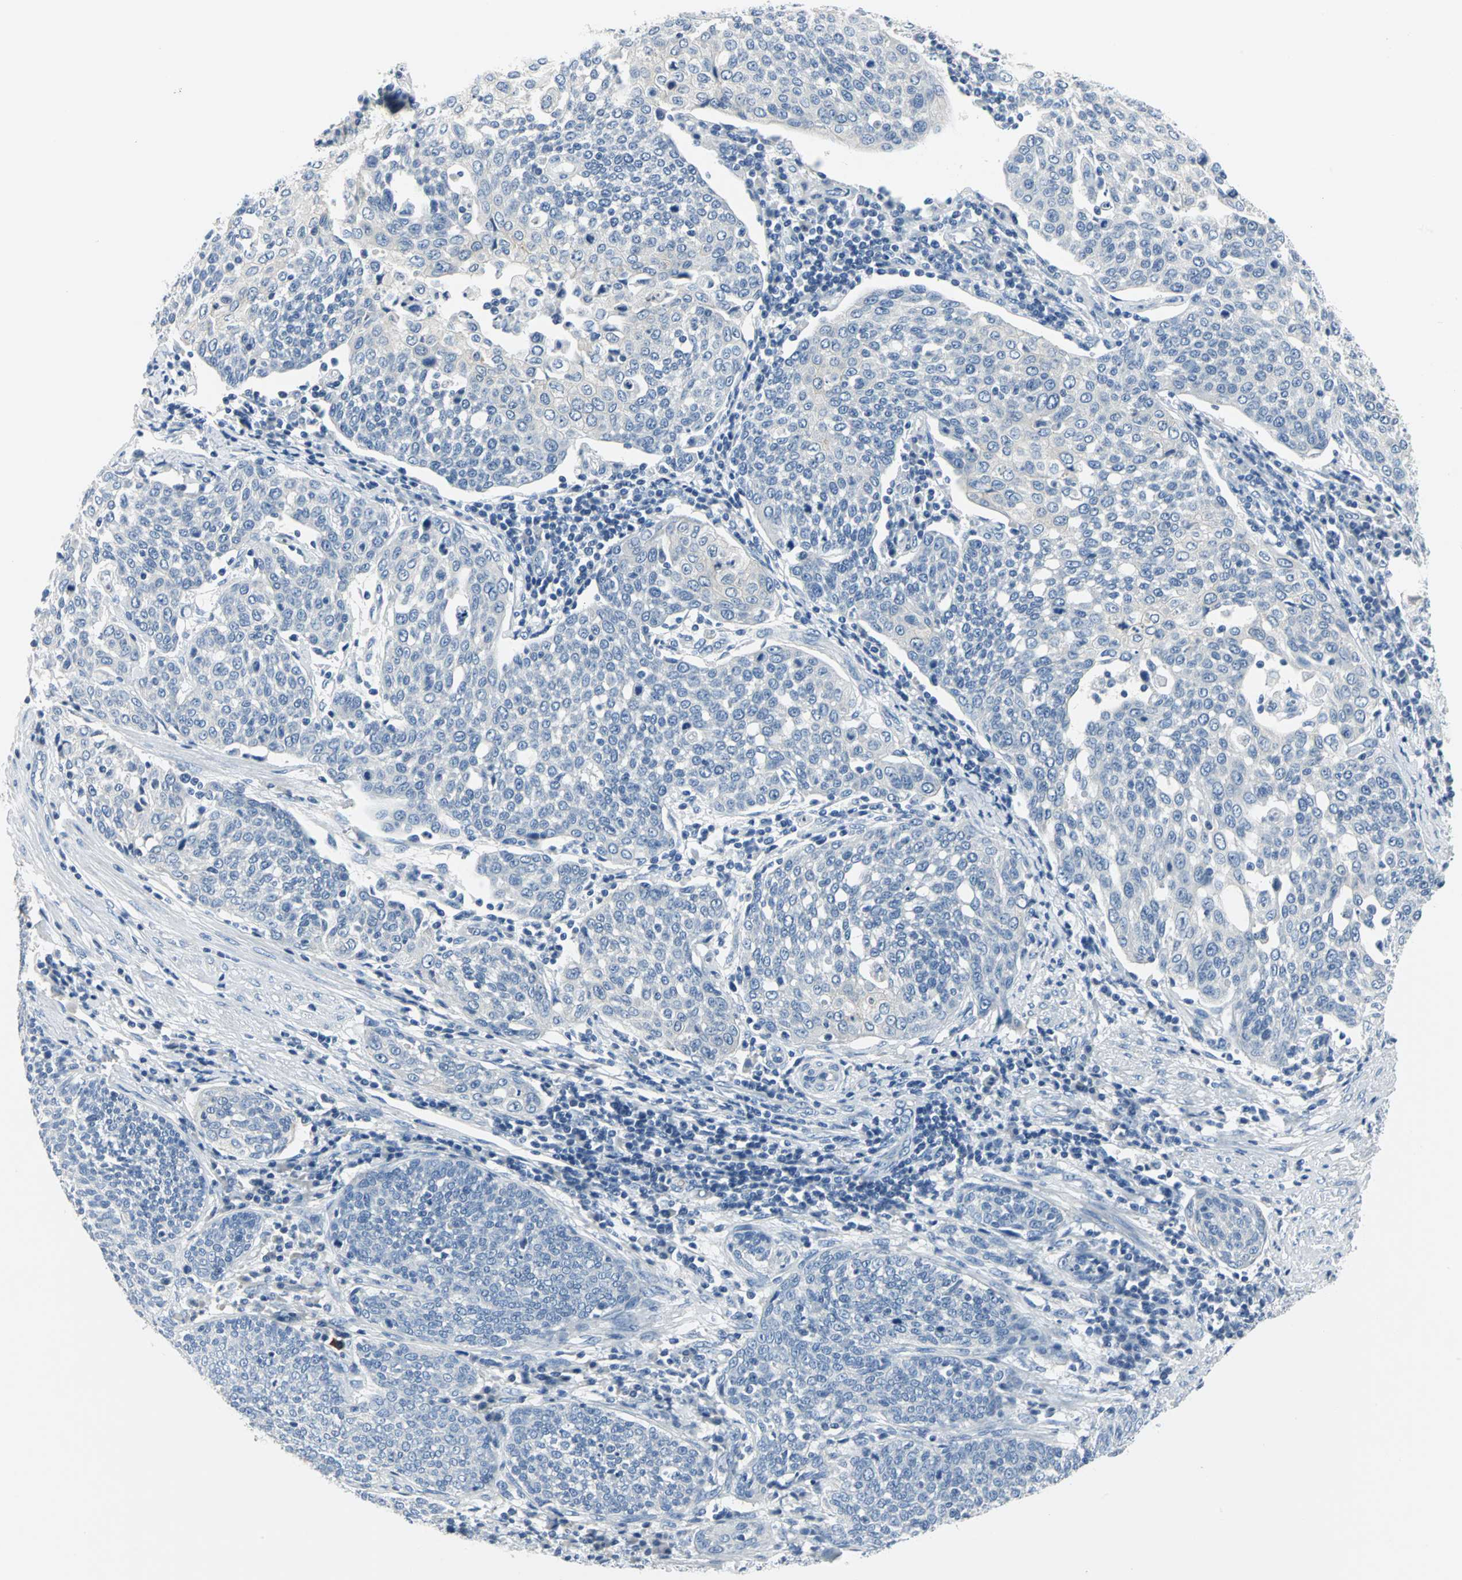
{"staining": {"intensity": "negative", "quantity": "none", "location": "none"}, "tissue": "cervical cancer", "cell_type": "Tumor cells", "image_type": "cancer", "snomed": [{"axis": "morphology", "description": "Squamous cell carcinoma, NOS"}, {"axis": "topography", "description": "Cervix"}], "caption": "Tumor cells show no significant positivity in cervical squamous cell carcinoma.", "gene": "RIPOR1", "patient": {"sex": "female", "age": 34}}